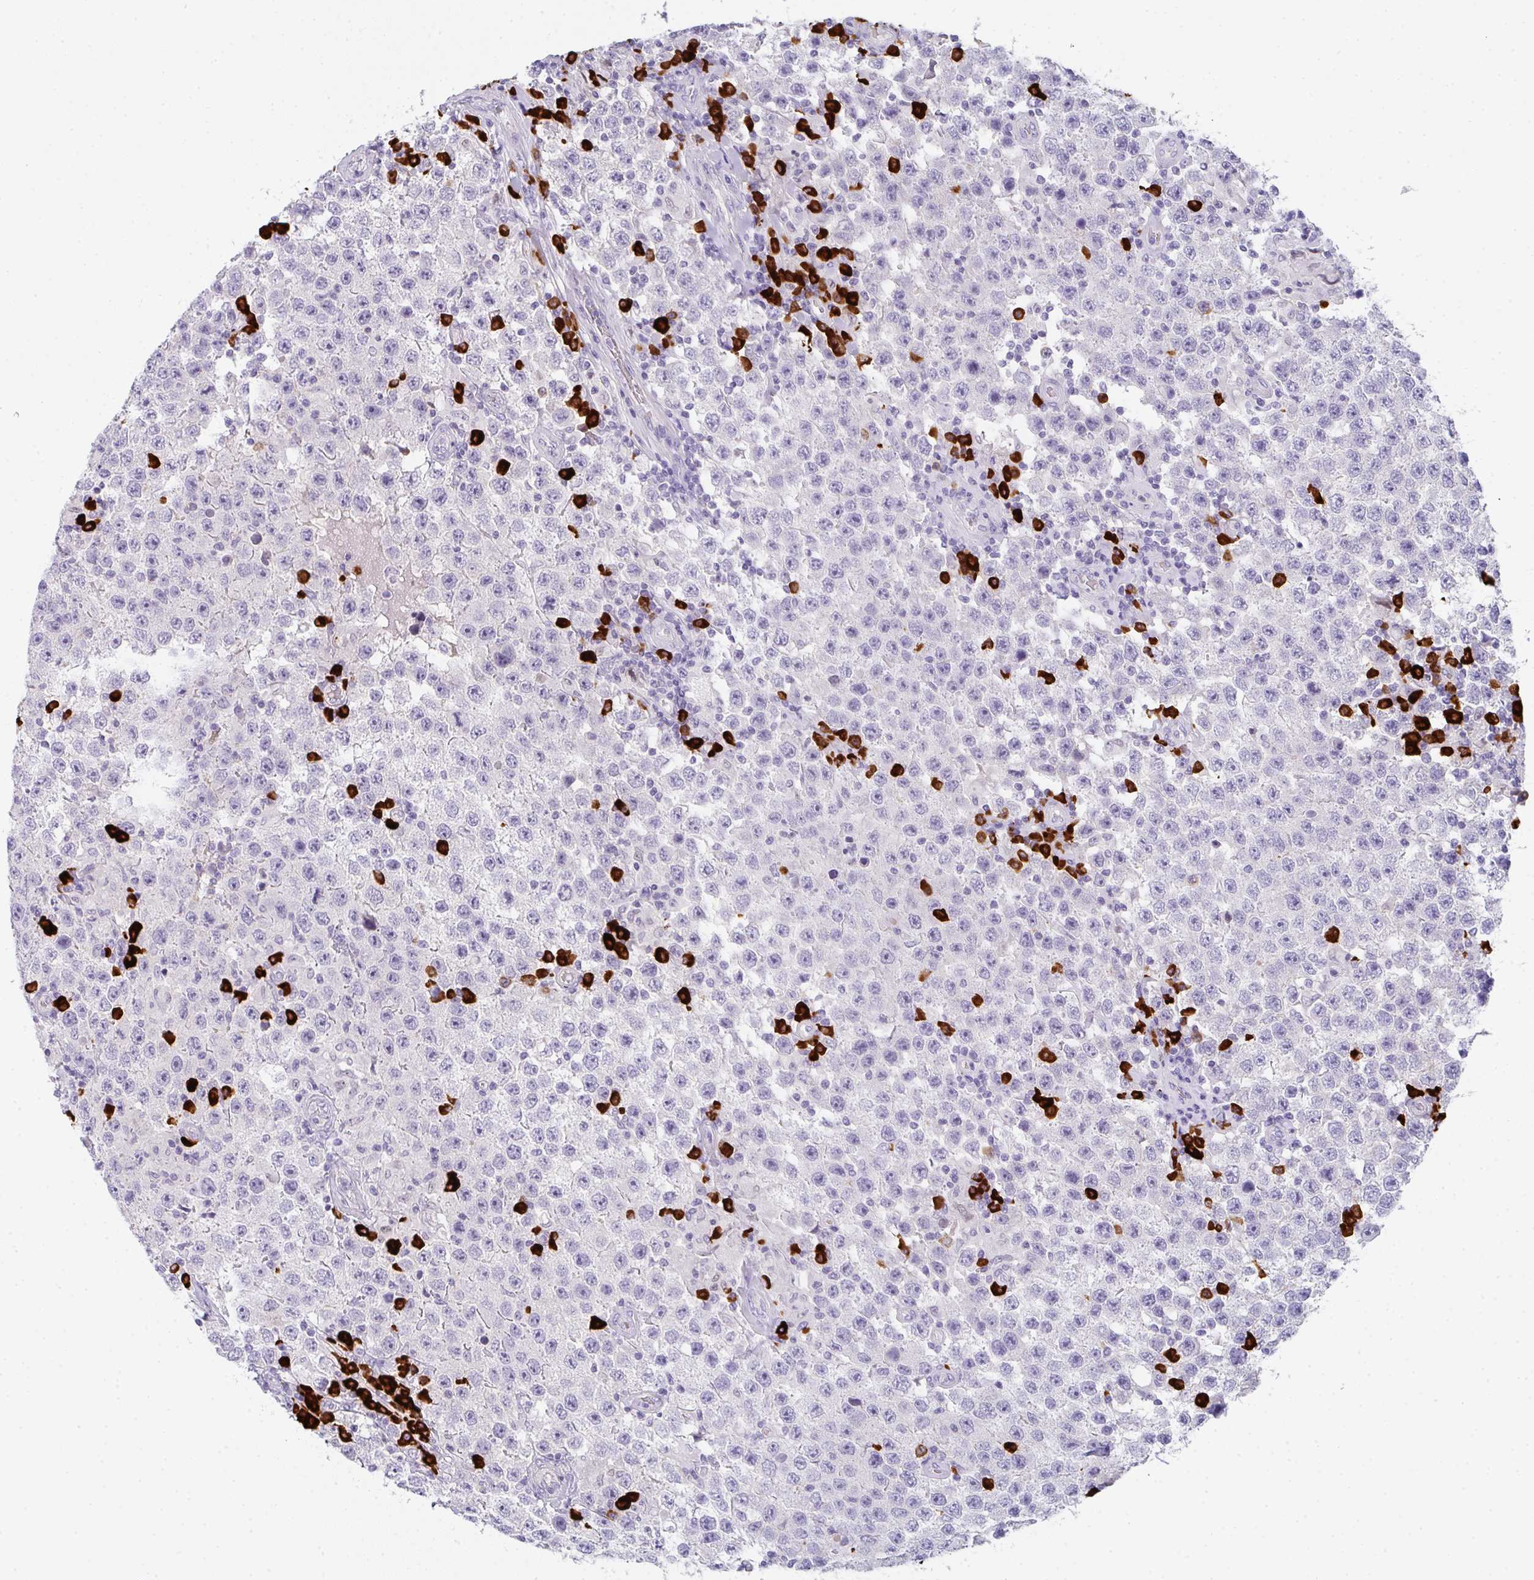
{"staining": {"intensity": "negative", "quantity": "none", "location": "none"}, "tissue": "testis cancer", "cell_type": "Tumor cells", "image_type": "cancer", "snomed": [{"axis": "morphology", "description": "Normal tissue, NOS"}, {"axis": "morphology", "description": "Urothelial carcinoma, High grade"}, {"axis": "morphology", "description": "Seminoma, NOS"}, {"axis": "morphology", "description": "Carcinoma, Embryonal, NOS"}, {"axis": "topography", "description": "Urinary bladder"}, {"axis": "topography", "description": "Testis"}], "caption": "A histopathology image of testis cancer (urothelial carcinoma (high-grade)) stained for a protein shows no brown staining in tumor cells.", "gene": "CACNA1S", "patient": {"sex": "male", "age": 41}}